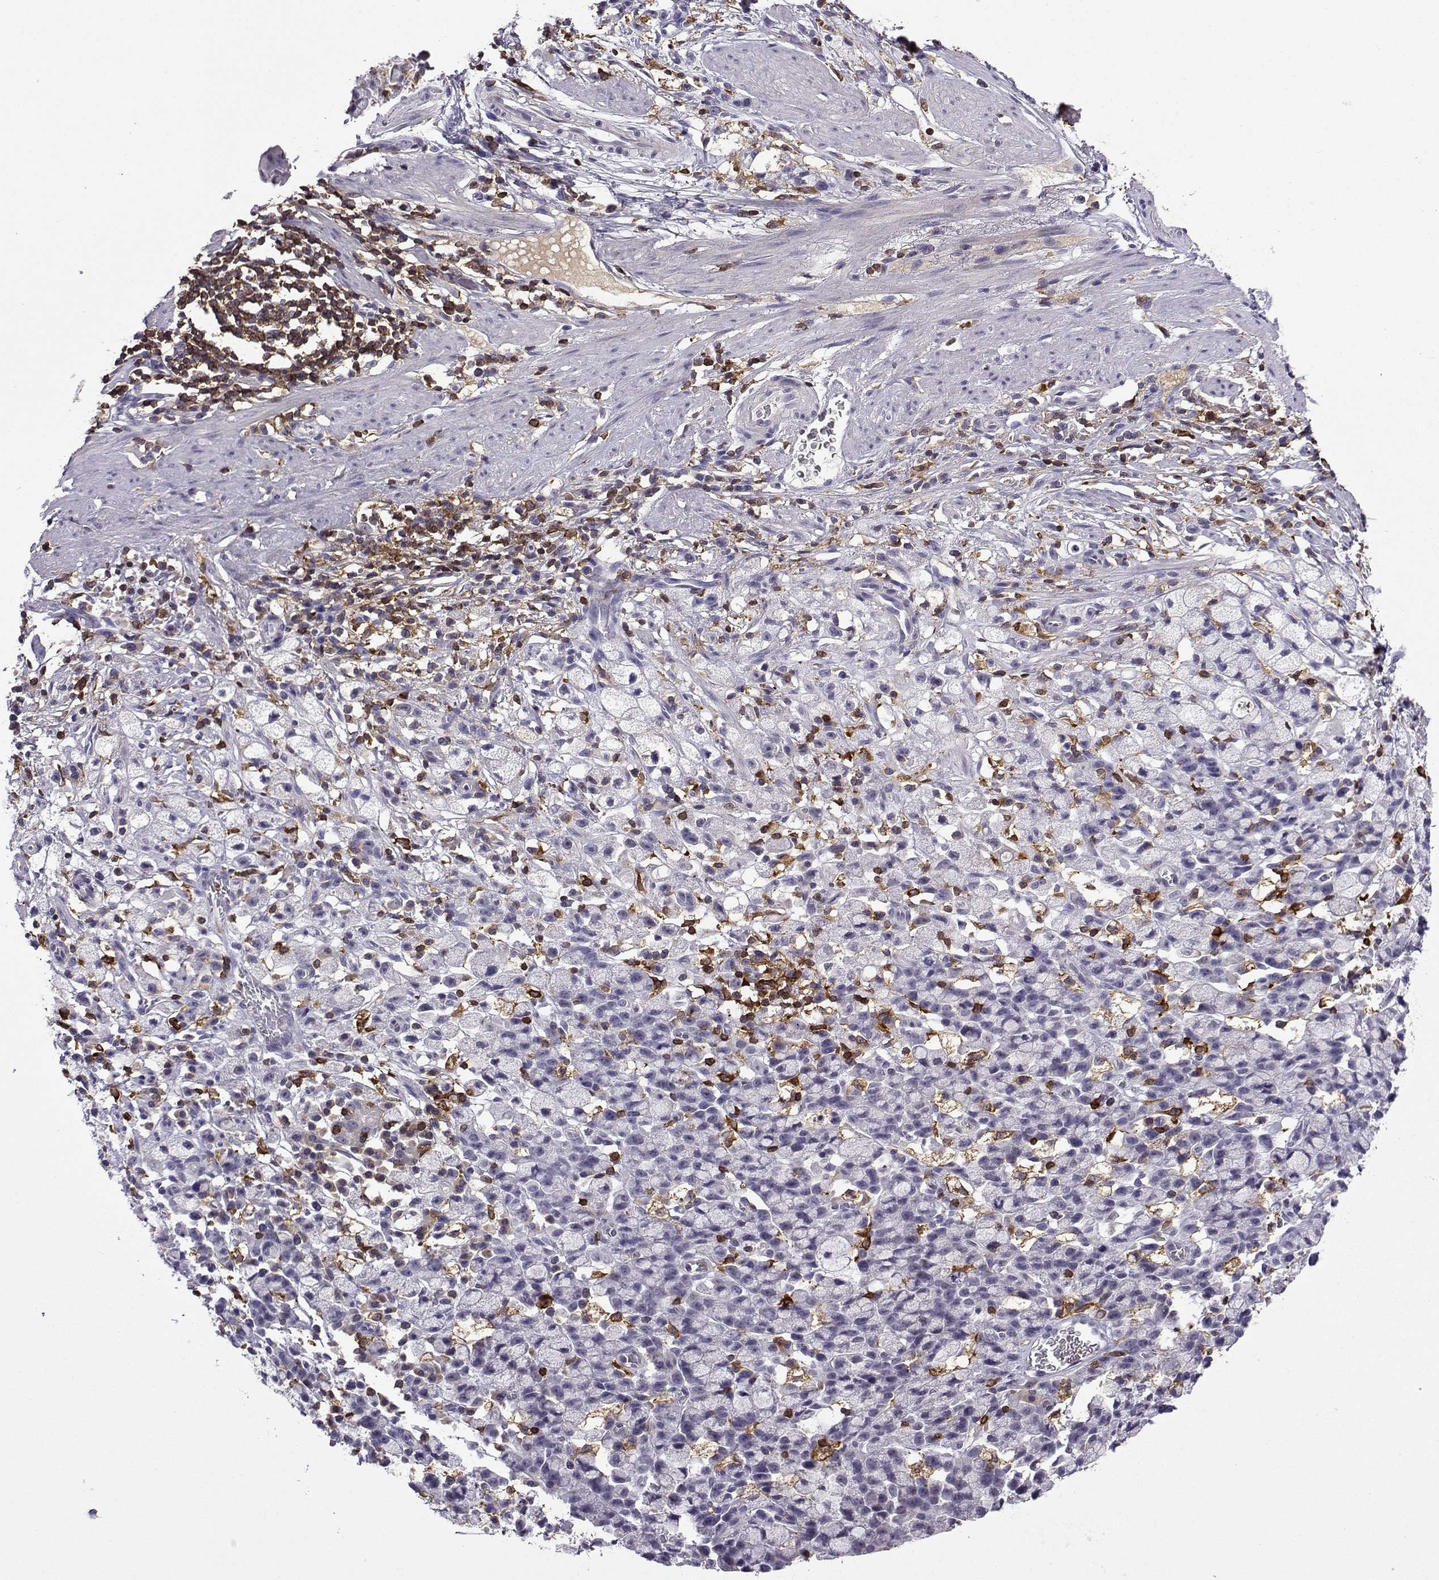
{"staining": {"intensity": "negative", "quantity": "none", "location": "none"}, "tissue": "stomach cancer", "cell_type": "Tumor cells", "image_type": "cancer", "snomed": [{"axis": "morphology", "description": "Adenocarcinoma, NOS"}, {"axis": "topography", "description": "Stomach"}], "caption": "The micrograph reveals no significant staining in tumor cells of stomach adenocarcinoma.", "gene": "DOCK10", "patient": {"sex": "male", "age": 58}}